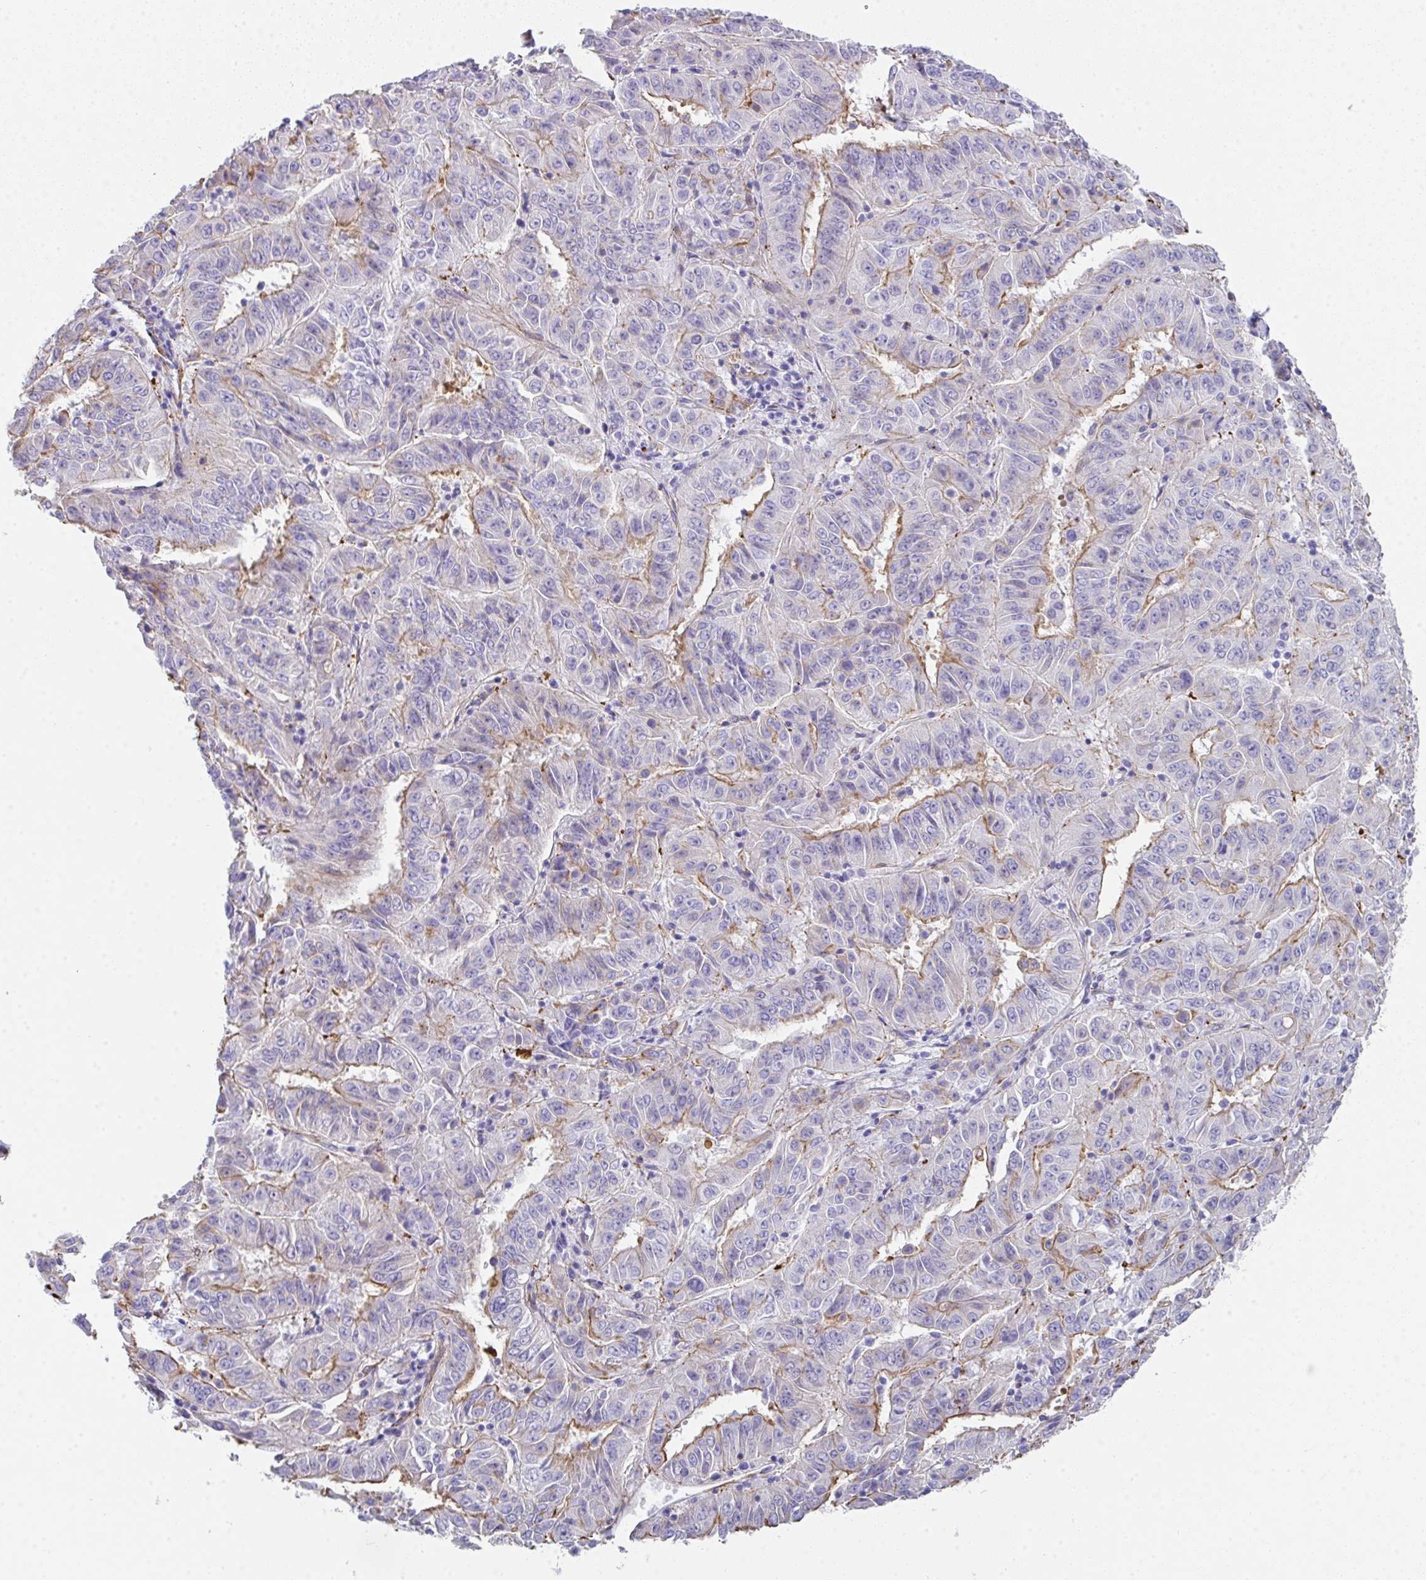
{"staining": {"intensity": "moderate", "quantity": "<25%", "location": "cytoplasmic/membranous"}, "tissue": "pancreatic cancer", "cell_type": "Tumor cells", "image_type": "cancer", "snomed": [{"axis": "morphology", "description": "Adenocarcinoma, NOS"}, {"axis": "topography", "description": "Pancreas"}], "caption": "This histopathology image reveals adenocarcinoma (pancreatic) stained with immunohistochemistry (IHC) to label a protein in brown. The cytoplasmic/membranous of tumor cells show moderate positivity for the protein. Nuclei are counter-stained blue.", "gene": "DBN1", "patient": {"sex": "male", "age": 63}}